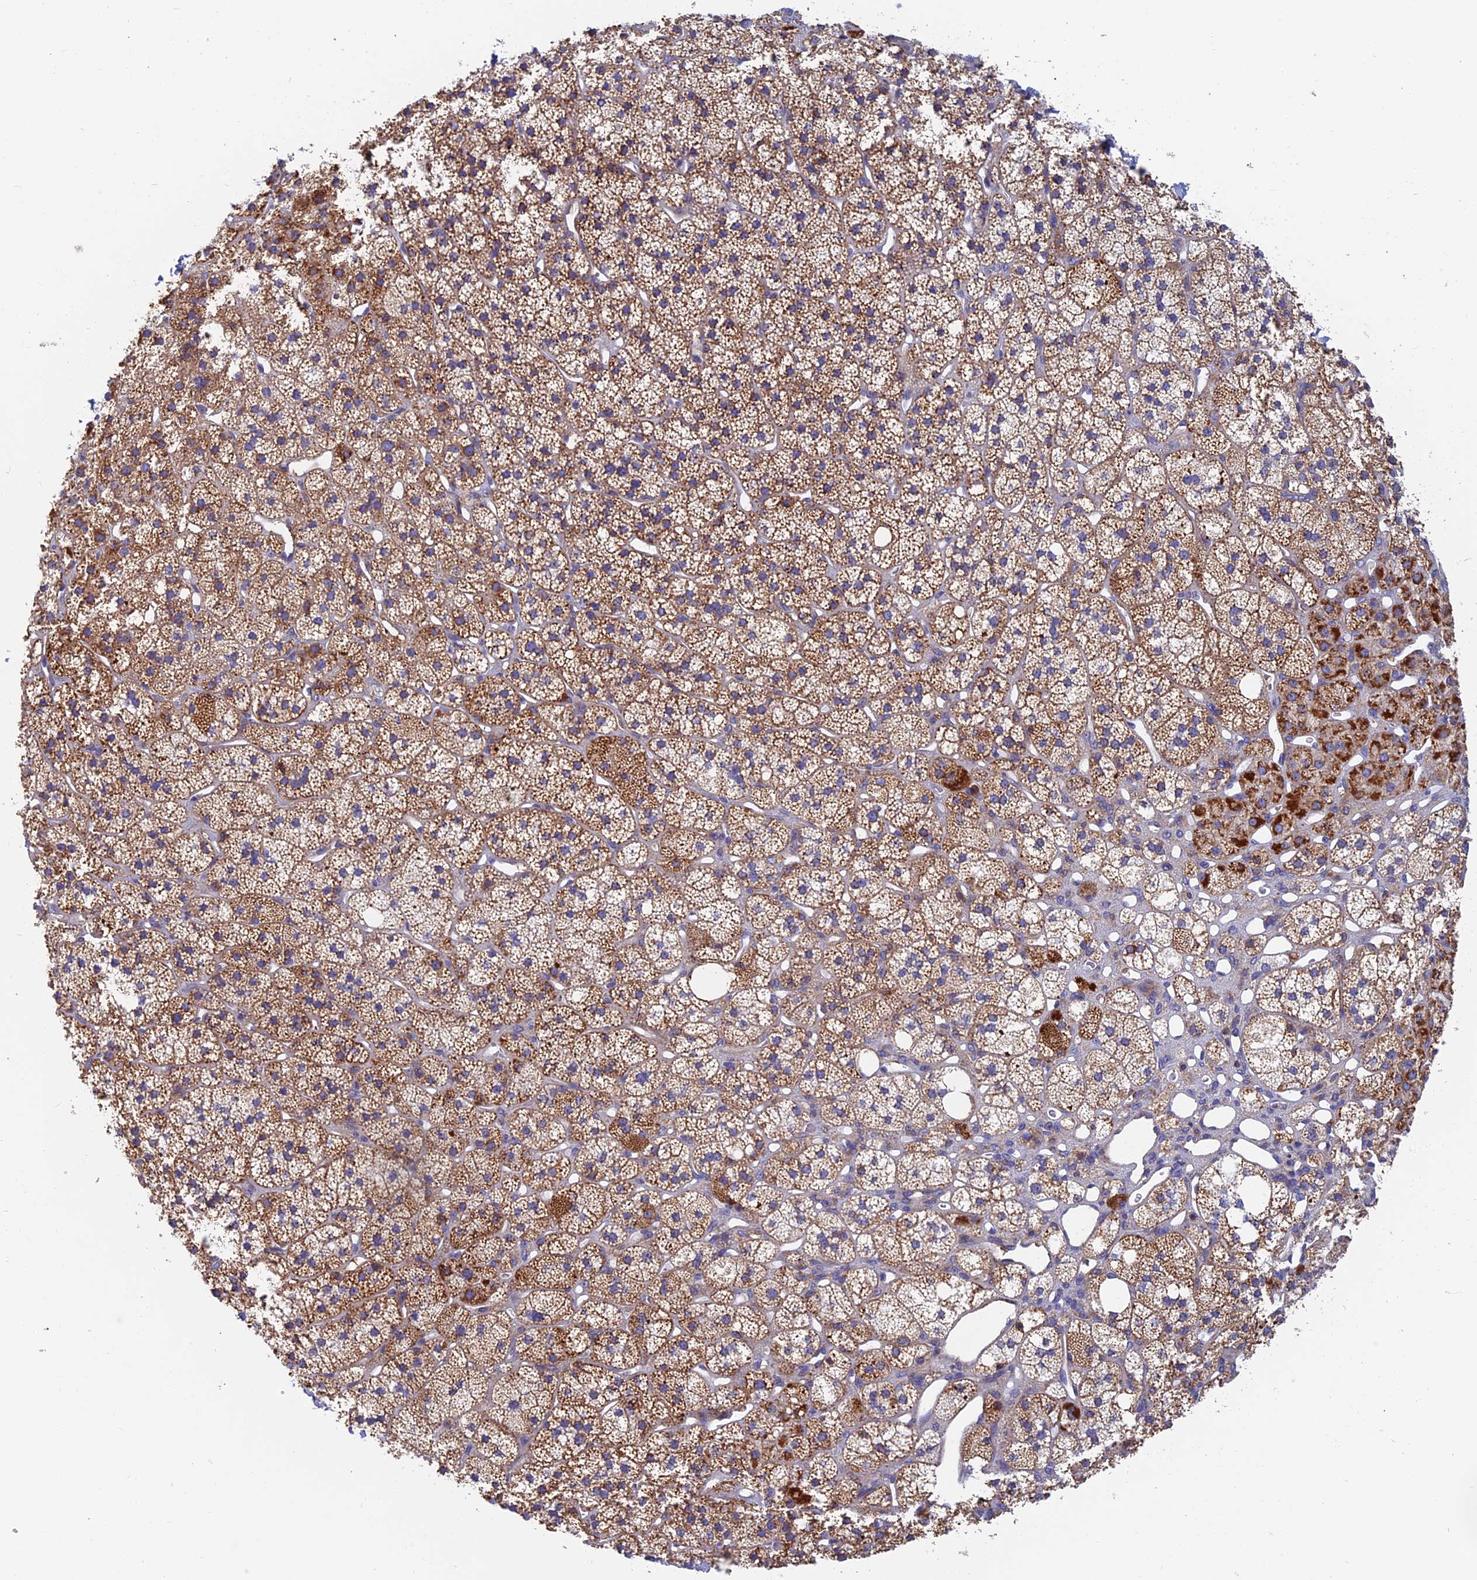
{"staining": {"intensity": "moderate", "quantity": ">75%", "location": "cytoplasmic/membranous"}, "tissue": "adrenal gland", "cell_type": "Glandular cells", "image_type": "normal", "snomed": [{"axis": "morphology", "description": "Normal tissue, NOS"}, {"axis": "topography", "description": "Adrenal gland"}], "caption": "Immunohistochemical staining of benign human adrenal gland reveals medium levels of moderate cytoplasmic/membranous staining in about >75% of glandular cells.", "gene": "HSD17B8", "patient": {"sex": "male", "age": 61}}